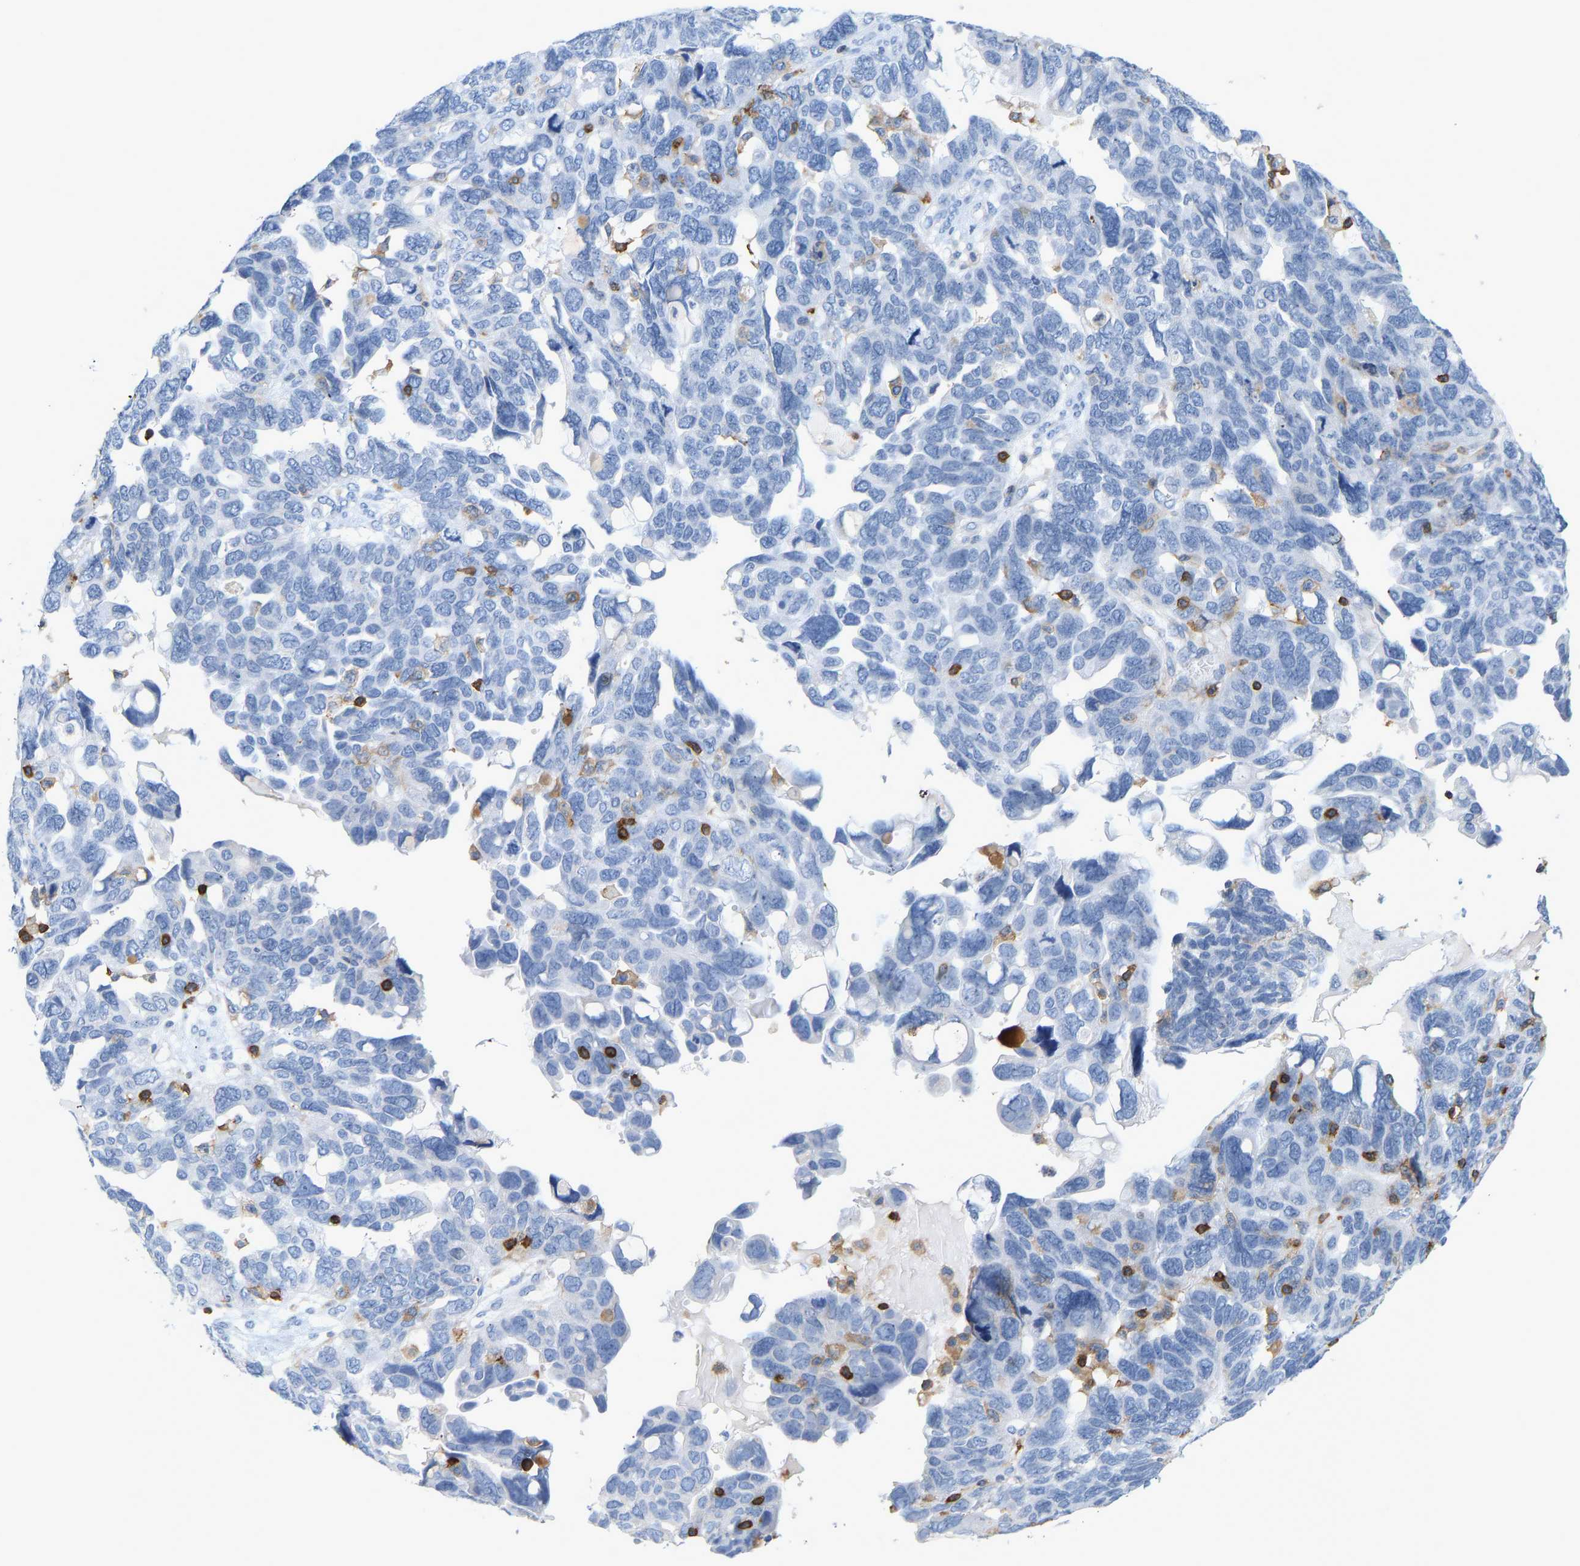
{"staining": {"intensity": "negative", "quantity": "none", "location": "none"}, "tissue": "ovarian cancer", "cell_type": "Tumor cells", "image_type": "cancer", "snomed": [{"axis": "morphology", "description": "Cystadenocarcinoma, serous, NOS"}, {"axis": "topography", "description": "Ovary"}], "caption": "Immunohistochemistry (IHC) of human ovarian serous cystadenocarcinoma displays no expression in tumor cells.", "gene": "EVL", "patient": {"sex": "female", "age": 79}}